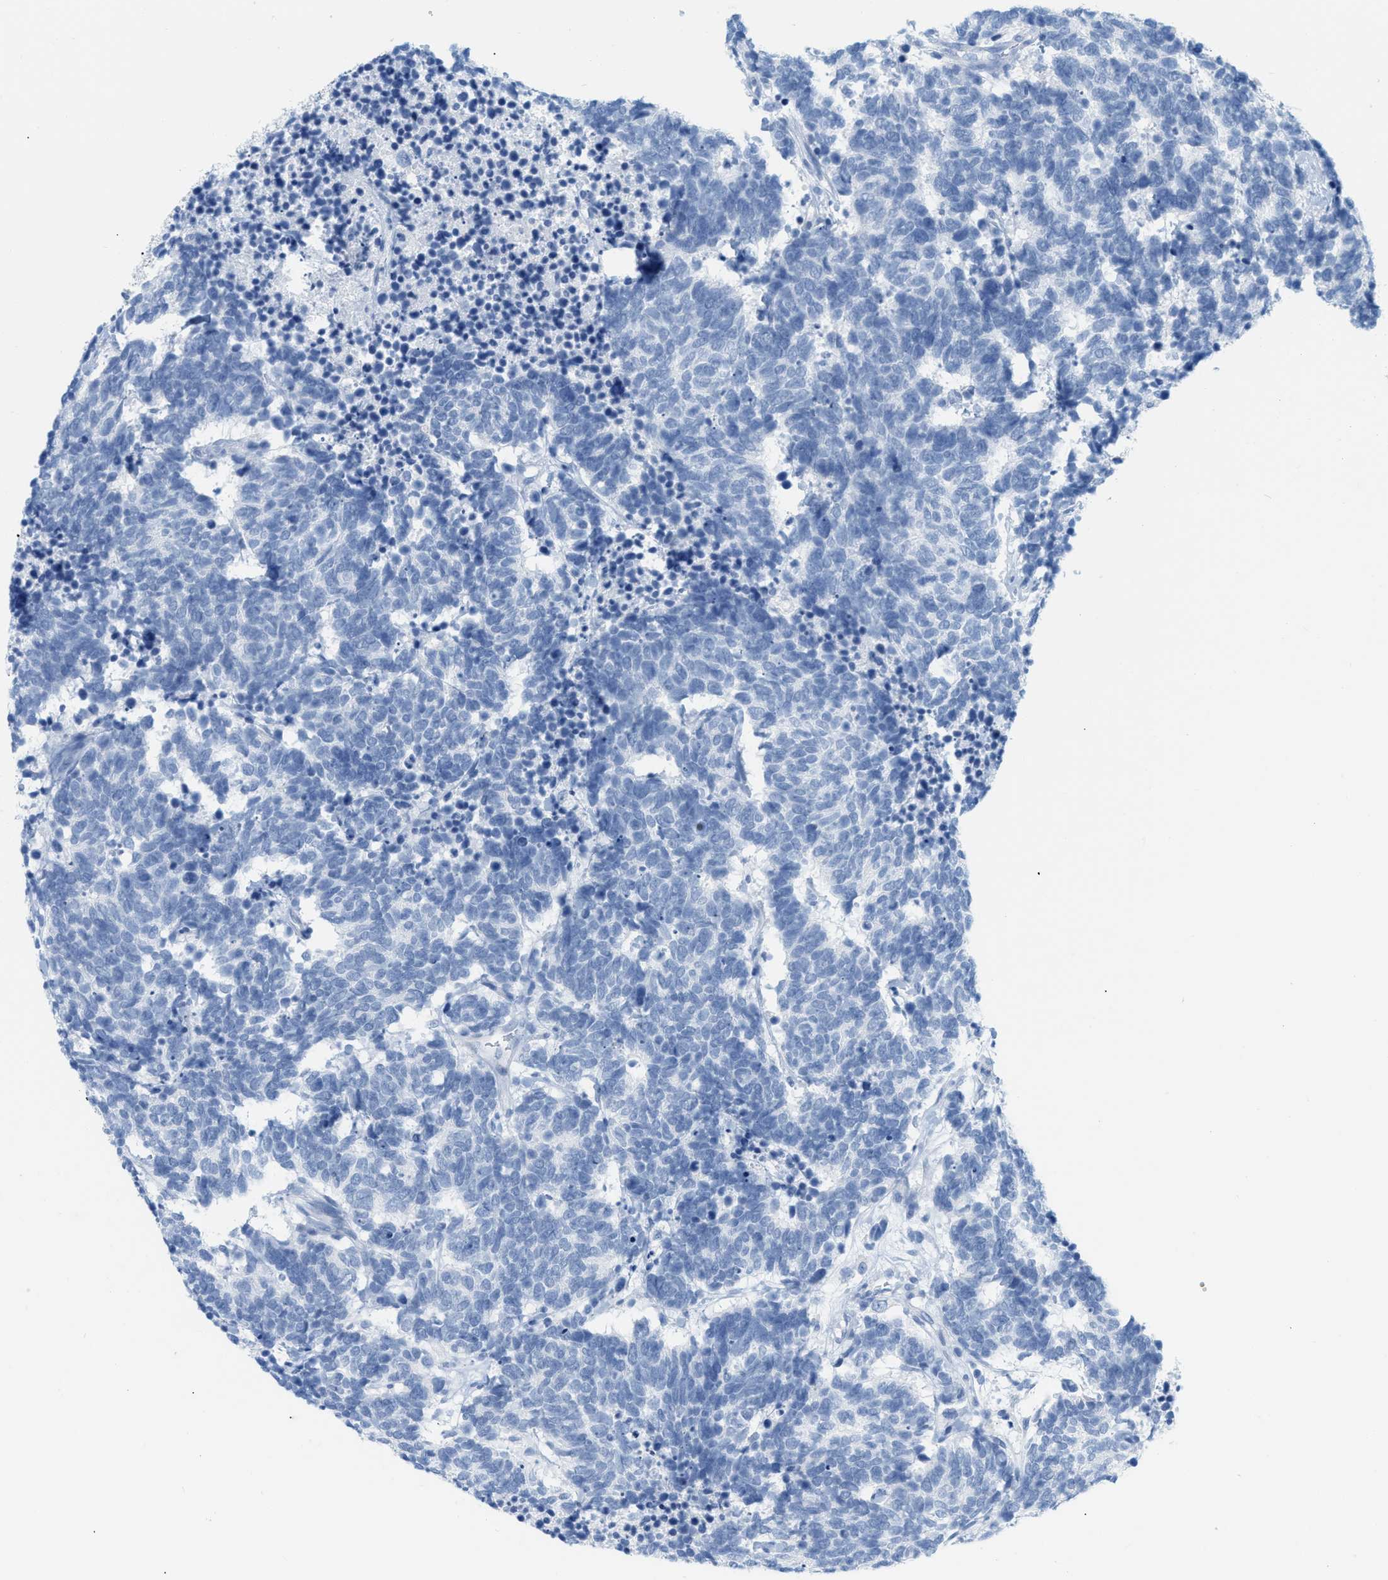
{"staining": {"intensity": "negative", "quantity": "none", "location": "none"}, "tissue": "carcinoid", "cell_type": "Tumor cells", "image_type": "cancer", "snomed": [{"axis": "morphology", "description": "Carcinoma, NOS"}, {"axis": "morphology", "description": "Carcinoid, malignant, NOS"}, {"axis": "topography", "description": "Urinary bladder"}], "caption": "A micrograph of human carcinoid is negative for staining in tumor cells.", "gene": "PAPPA", "patient": {"sex": "male", "age": 57}}